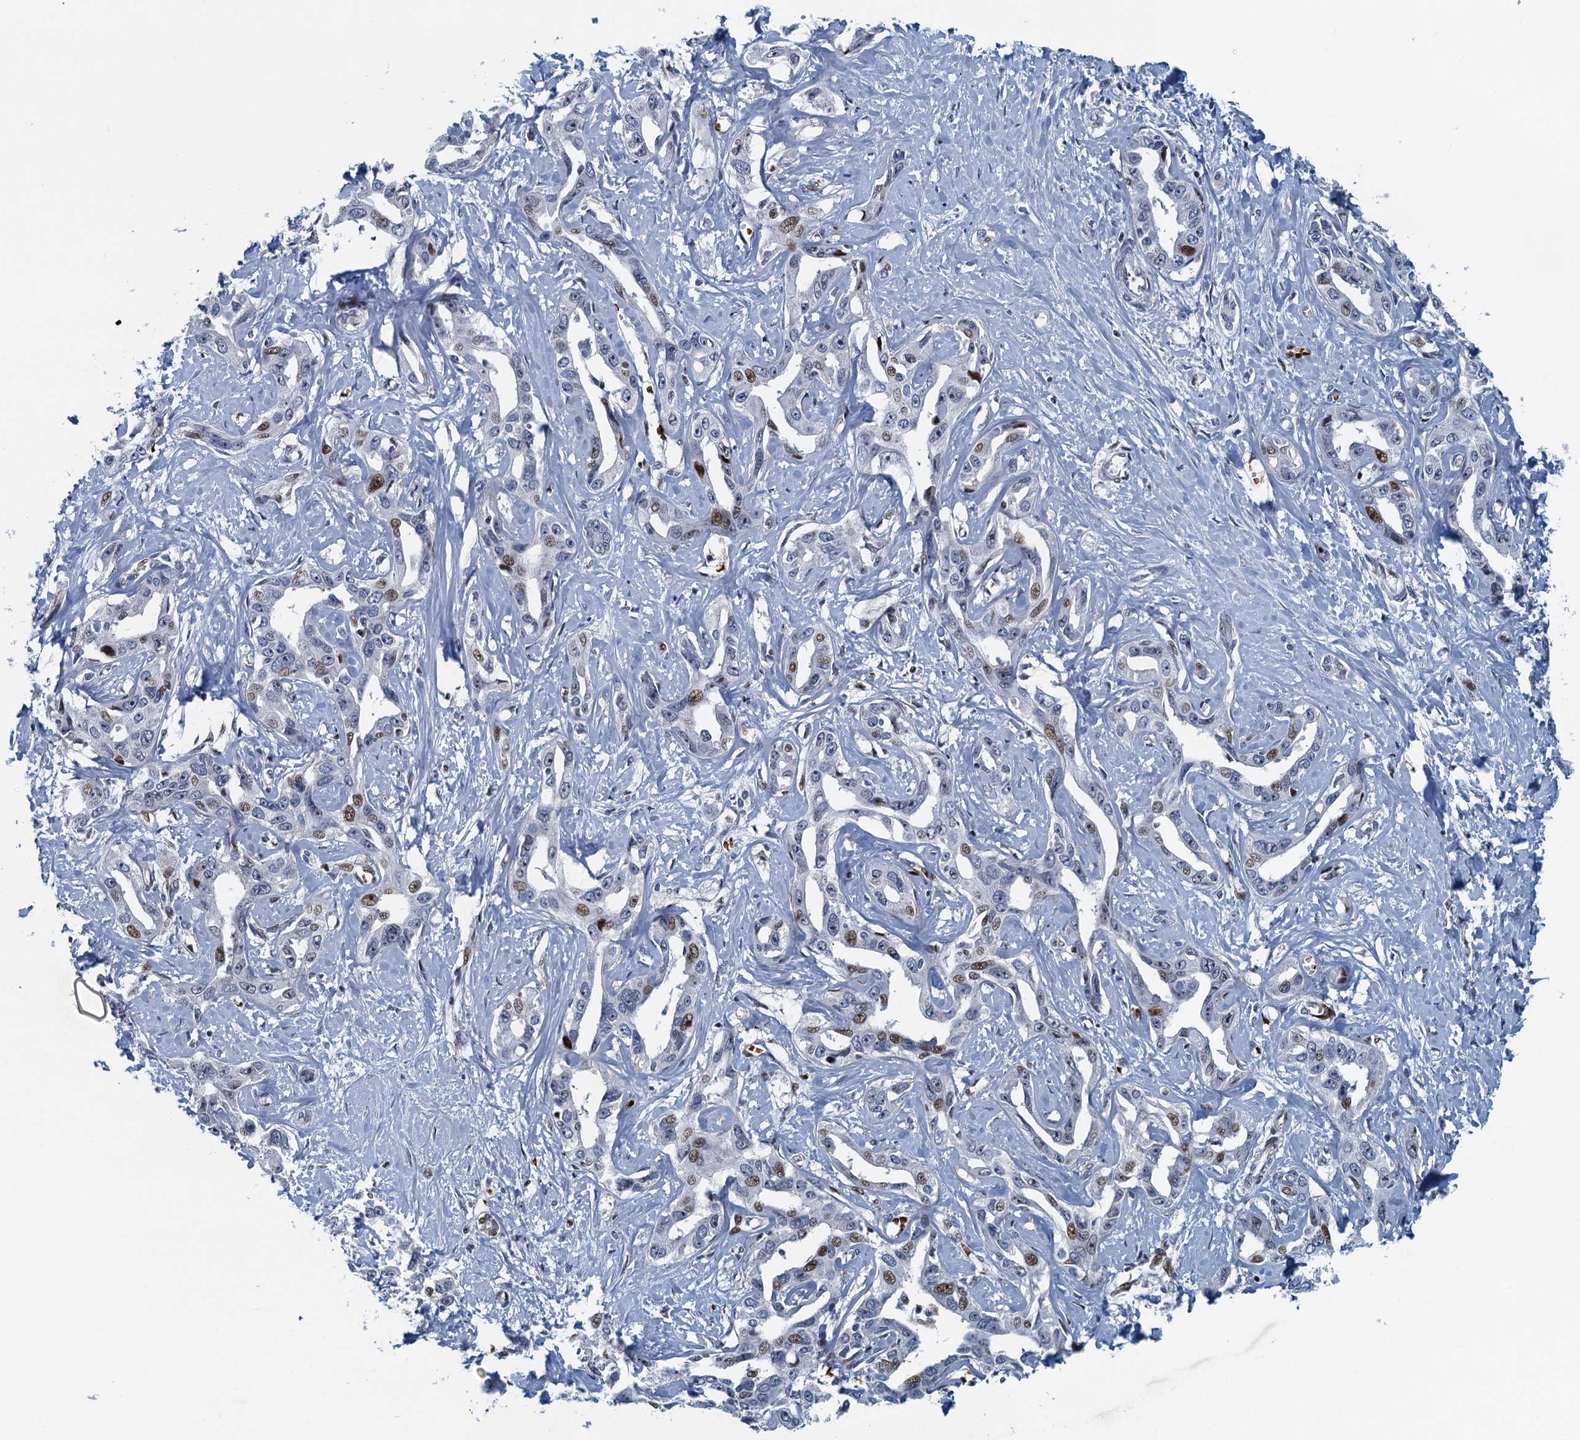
{"staining": {"intensity": "moderate", "quantity": "25%-75%", "location": "nuclear"}, "tissue": "liver cancer", "cell_type": "Tumor cells", "image_type": "cancer", "snomed": [{"axis": "morphology", "description": "Cholangiocarcinoma"}, {"axis": "topography", "description": "Liver"}], "caption": "The histopathology image shows immunohistochemical staining of cholangiocarcinoma (liver). There is moderate nuclear positivity is present in about 25%-75% of tumor cells.", "gene": "ANKRD13D", "patient": {"sex": "male", "age": 59}}